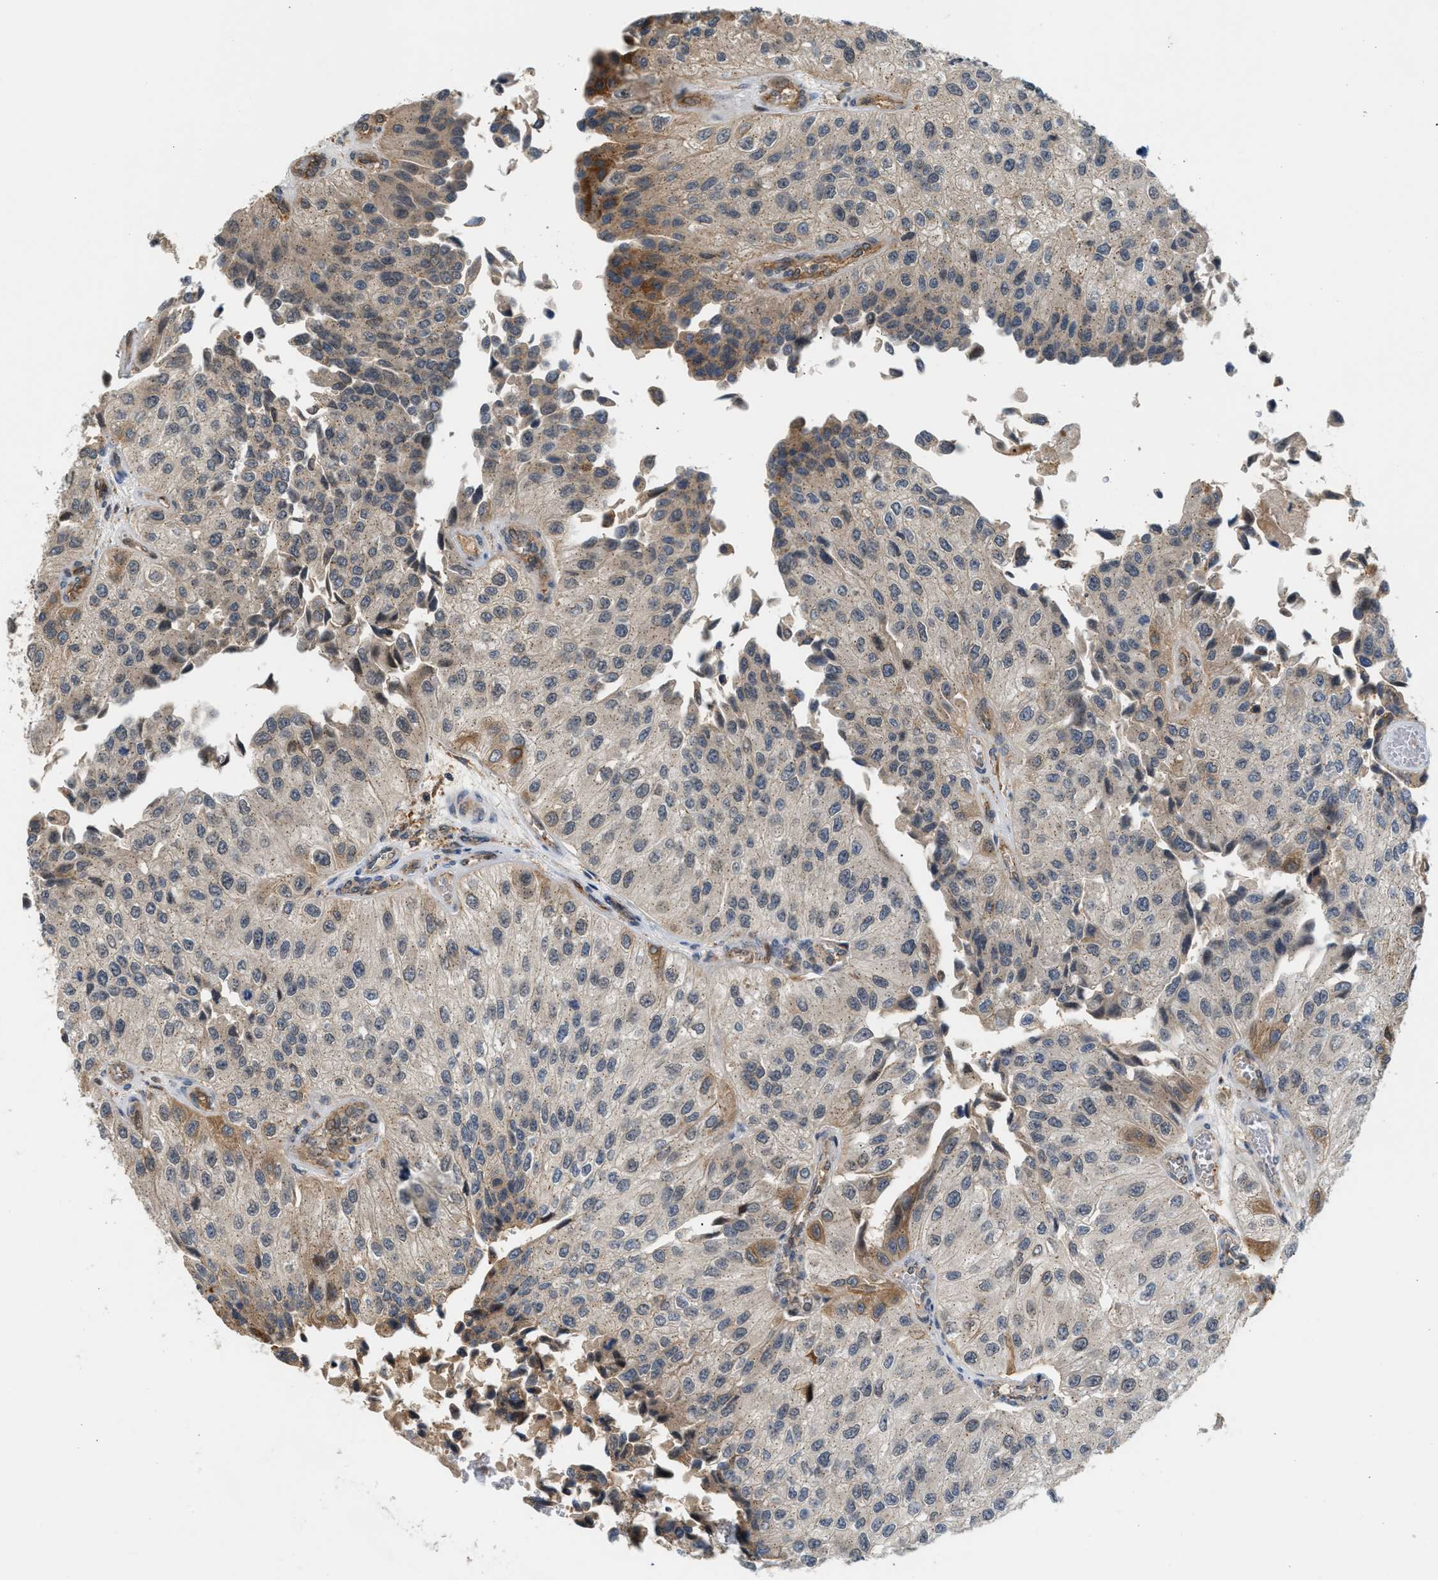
{"staining": {"intensity": "moderate", "quantity": "<25%", "location": "cytoplasmic/membranous"}, "tissue": "urothelial cancer", "cell_type": "Tumor cells", "image_type": "cancer", "snomed": [{"axis": "morphology", "description": "Urothelial carcinoma, High grade"}, {"axis": "topography", "description": "Kidney"}, {"axis": "topography", "description": "Urinary bladder"}], "caption": "Protein analysis of high-grade urothelial carcinoma tissue displays moderate cytoplasmic/membranous positivity in about <25% of tumor cells.", "gene": "MAP2K5", "patient": {"sex": "male", "age": 77}}